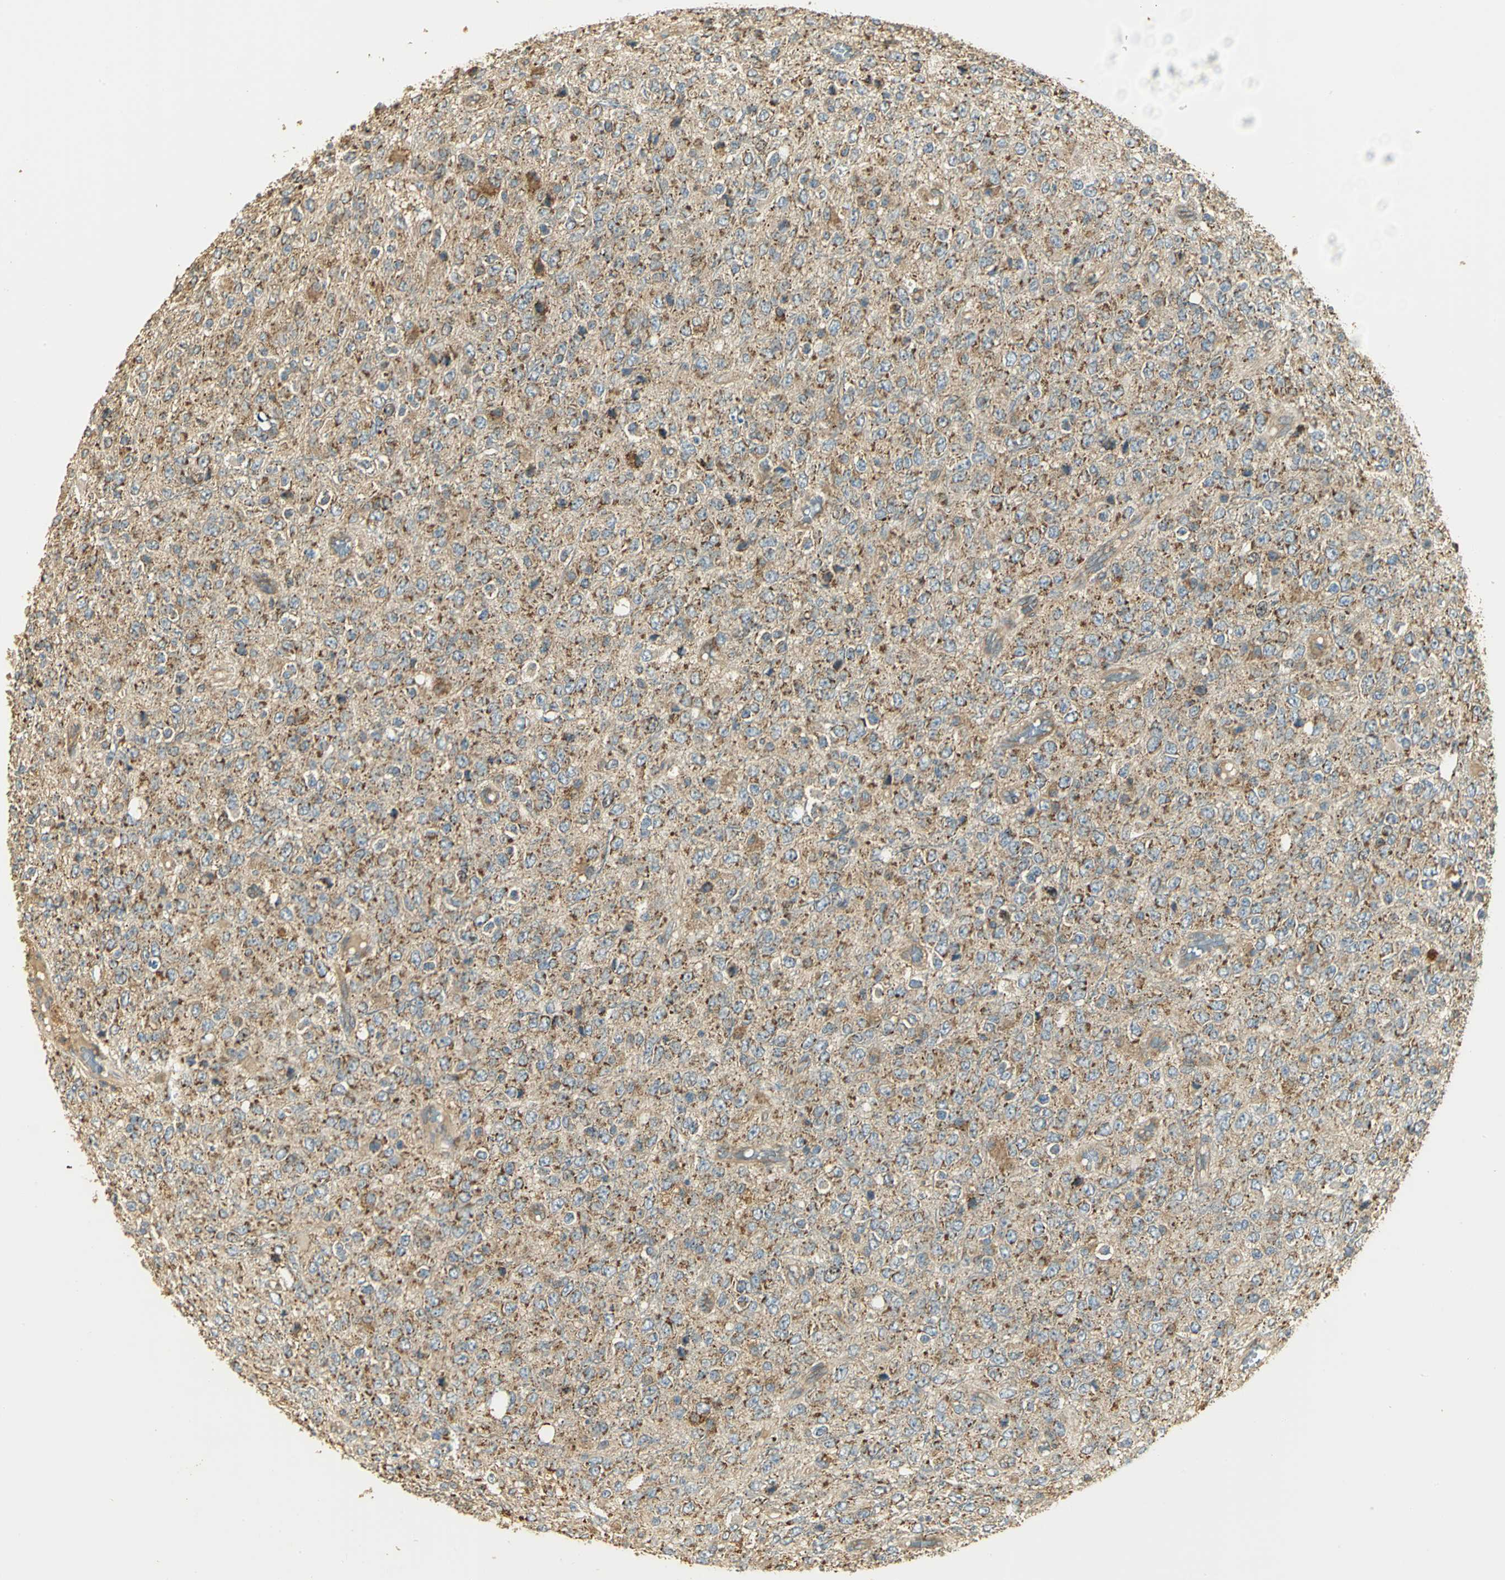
{"staining": {"intensity": "strong", "quantity": ">75%", "location": "cytoplasmic/membranous"}, "tissue": "glioma", "cell_type": "Tumor cells", "image_type": "cancer", "snomed": [{"axis": "morphology", "description": "Glioma, malignant, High grade"}, {"axis": "topography", "description": "pancreas cauda"}], "caption": "The micrograph reveals immunohistochemical staining of malignant glioma (high-grade). There is strong cytoplasmic/membranous expression is seen in approximately >75% of tumor cells. (Stains: DAB in brown, nuclei in blue, Microscopy: brightfield microscopy at high magnification).", "gene": "RARS1", "patient": {"sex": "male", "age": 60}}